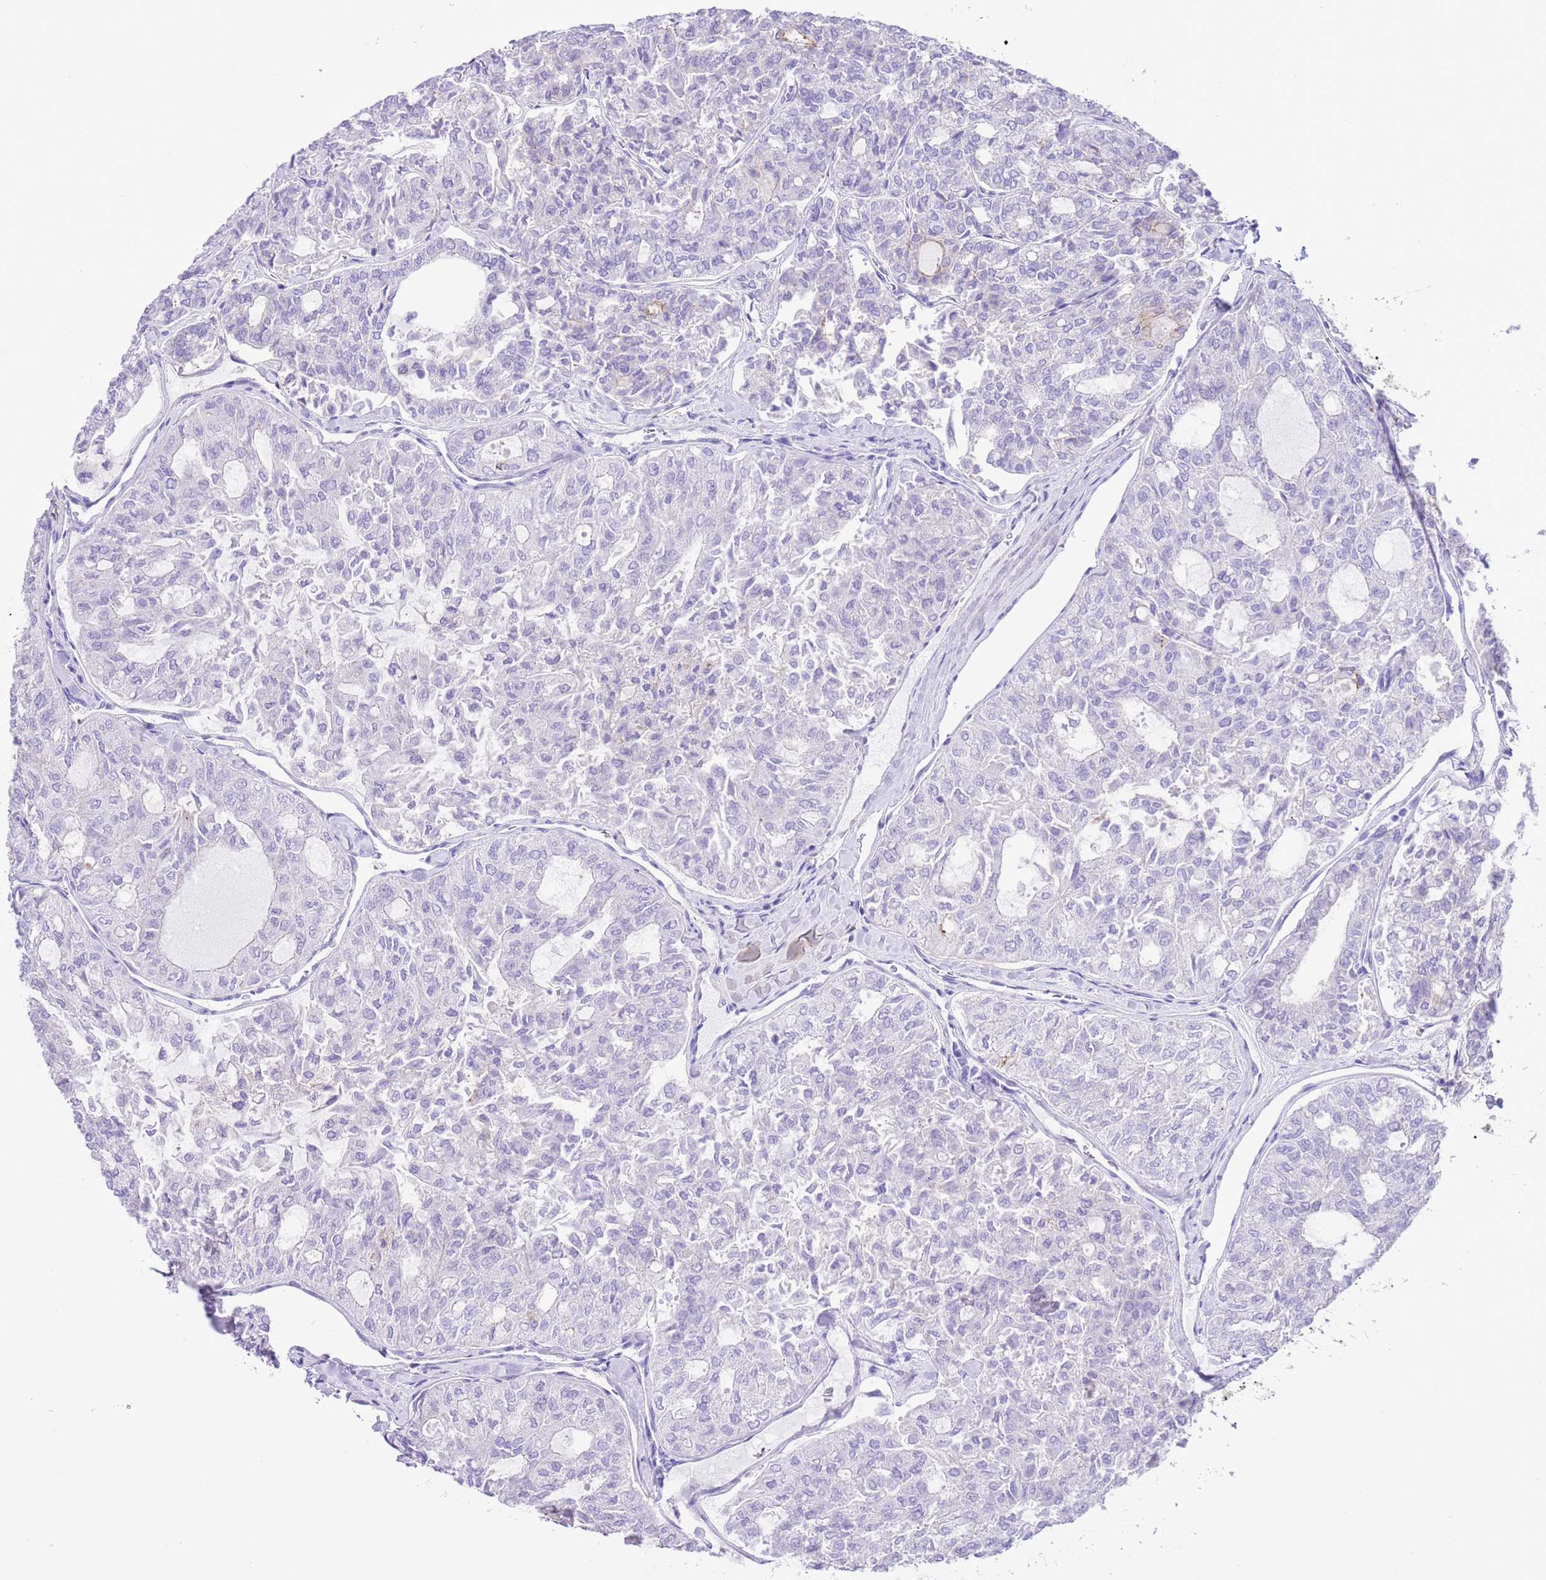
{"staining": {"intensity": "negative", "quantity": "none", "location": "none"}, "tissue": "thyroid cancer", "cell_type": "Tumor cells", "image_type": "cancer", "snomed": [{"axis": "morphology", "description": "Follicular adenoma carcinoma, NOS"}, {"axis": "topography", "description": "Thyroid gland"}], "caption": "This is a image of immunohistochemistry staining of thyroid follicular adenoma carcinoma, which shows no staining in tumor cells.", "gene": "IGF1", "patient": {"sex": "male", "age": 75}}